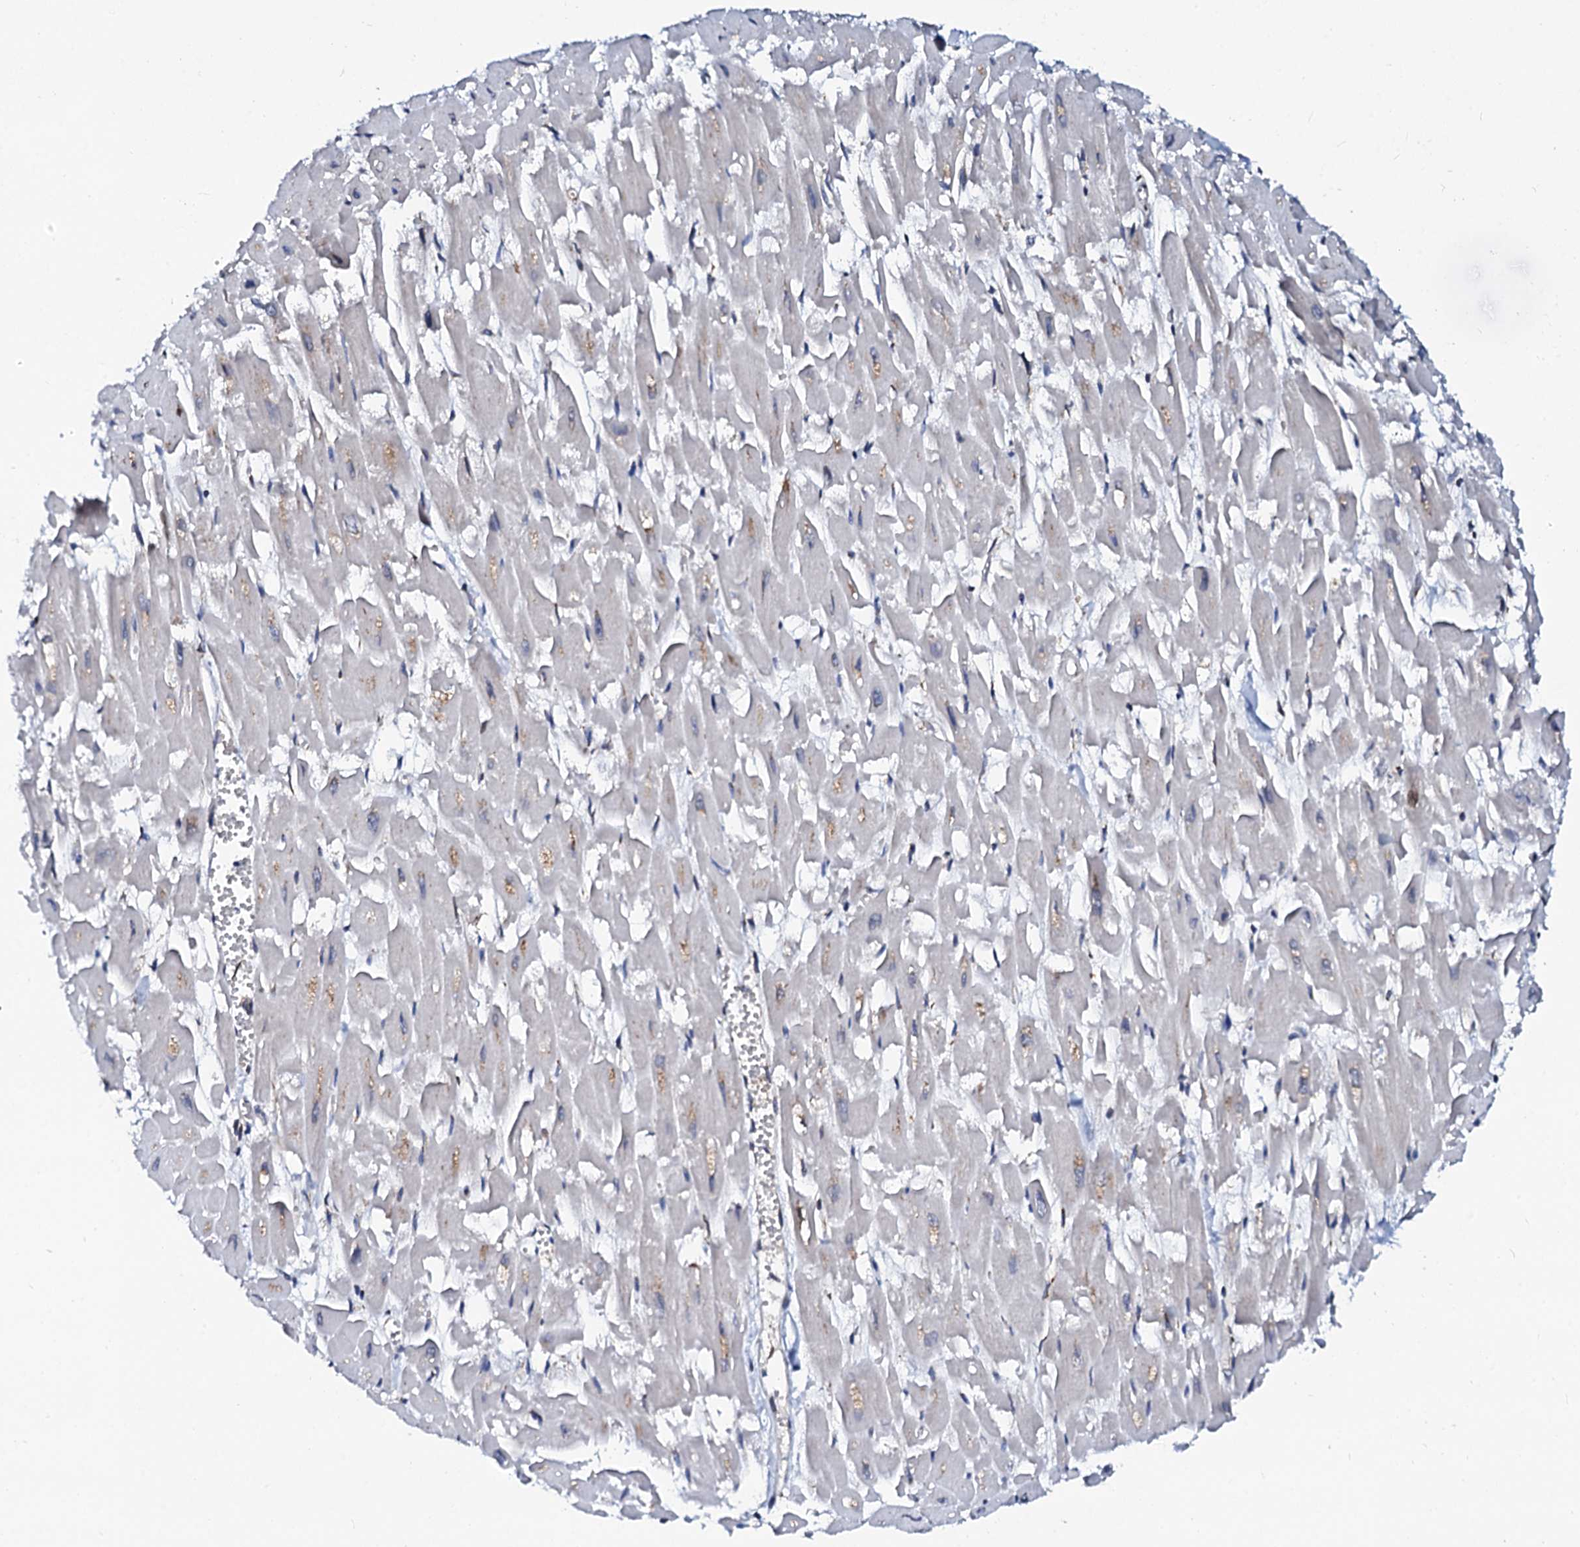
{"staining": {"intensity": "negative", "quantity": "none", "location": "none"}, "tissue": "heart muscle", "cell_type": "Cardiomyocytes", "image_type": "normal", "snomed": [{"axis": "morphology", "description": "Normal tissue, NOS"}, {"axis": "topography", "description": "Heart"}], "caption": "An immunohistochemistry (IHC) image of unremarkable heart muscle is shown. There is no staining in cardiomyocytes of heart muscle.", "gene": "TMCO3", "patient": {"sex": "male", "age": 54}}